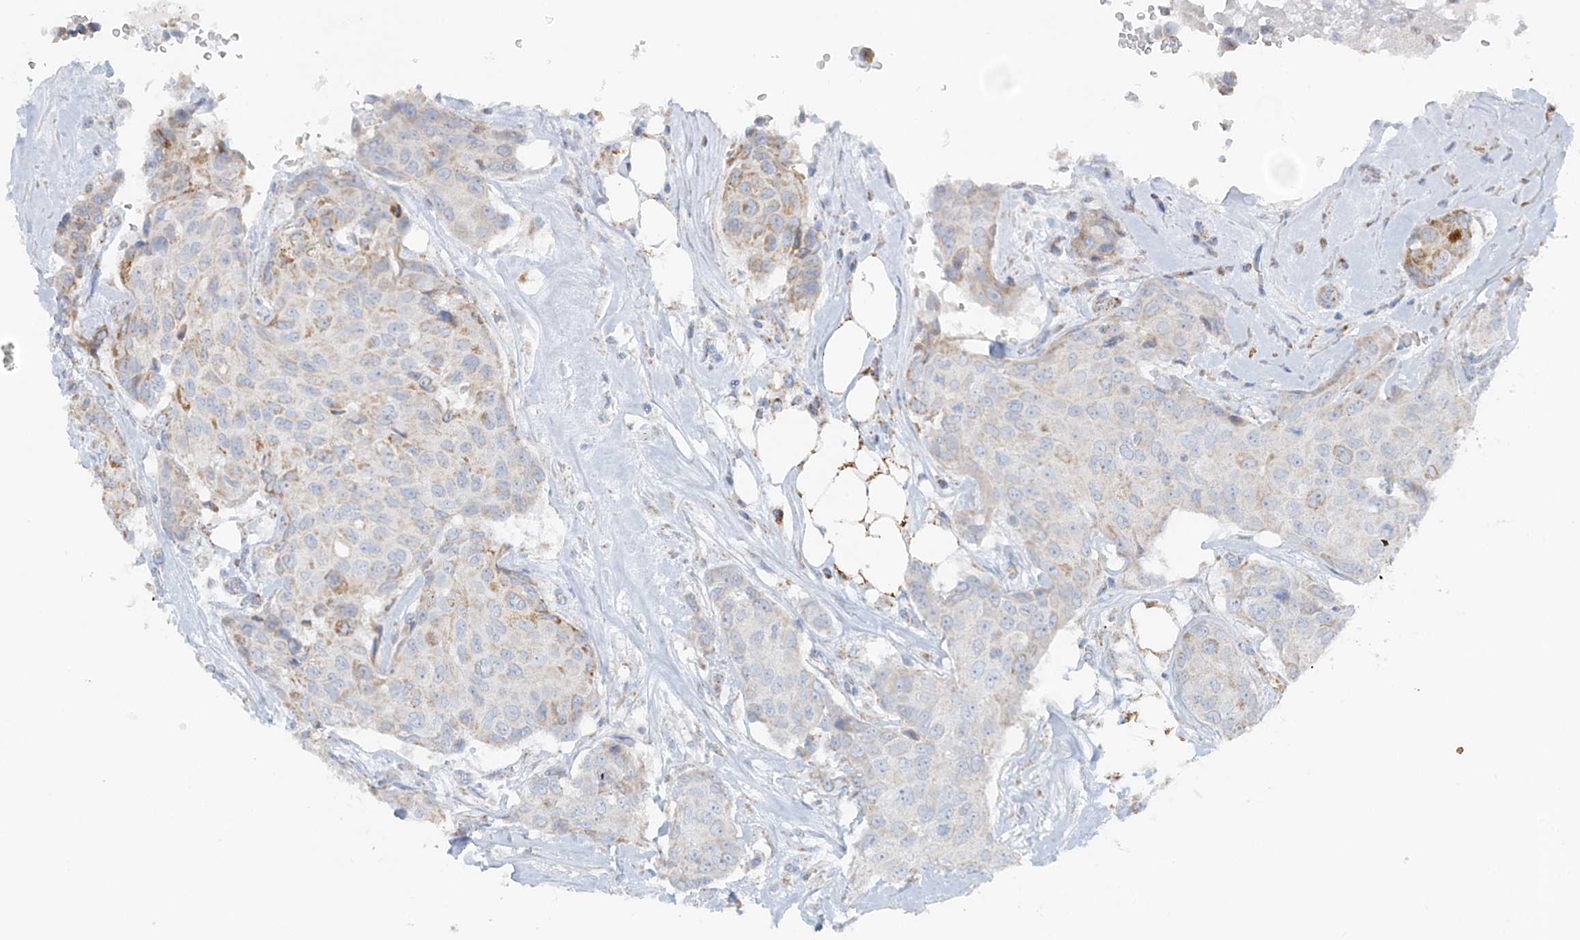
{"staining": {"intensity": "moderate", "quantity": "<25%", "location": "cytoplasmic/membranous"}, "tissue": "breast cancer", "cell_type": "Tumor cells", "image_type": "cancer", "snomed": [{"axis": "morphology", "description": "Duct carcinoma"}, {"axis": "topography", "description": "Breast"}], "caption": "Immunohistochemical staining of human breast invasive ductal carcinoma demonstrates moderate cytoplasmic/membranous protein positivity in approximately <25% of tumor cells. Using DAB (brown) and hematoxylin (blue) stains, captured at high magnification using brightfield microscopy.", "gene": "PCCB", "patient": {"sex": "female", "age": 80}}